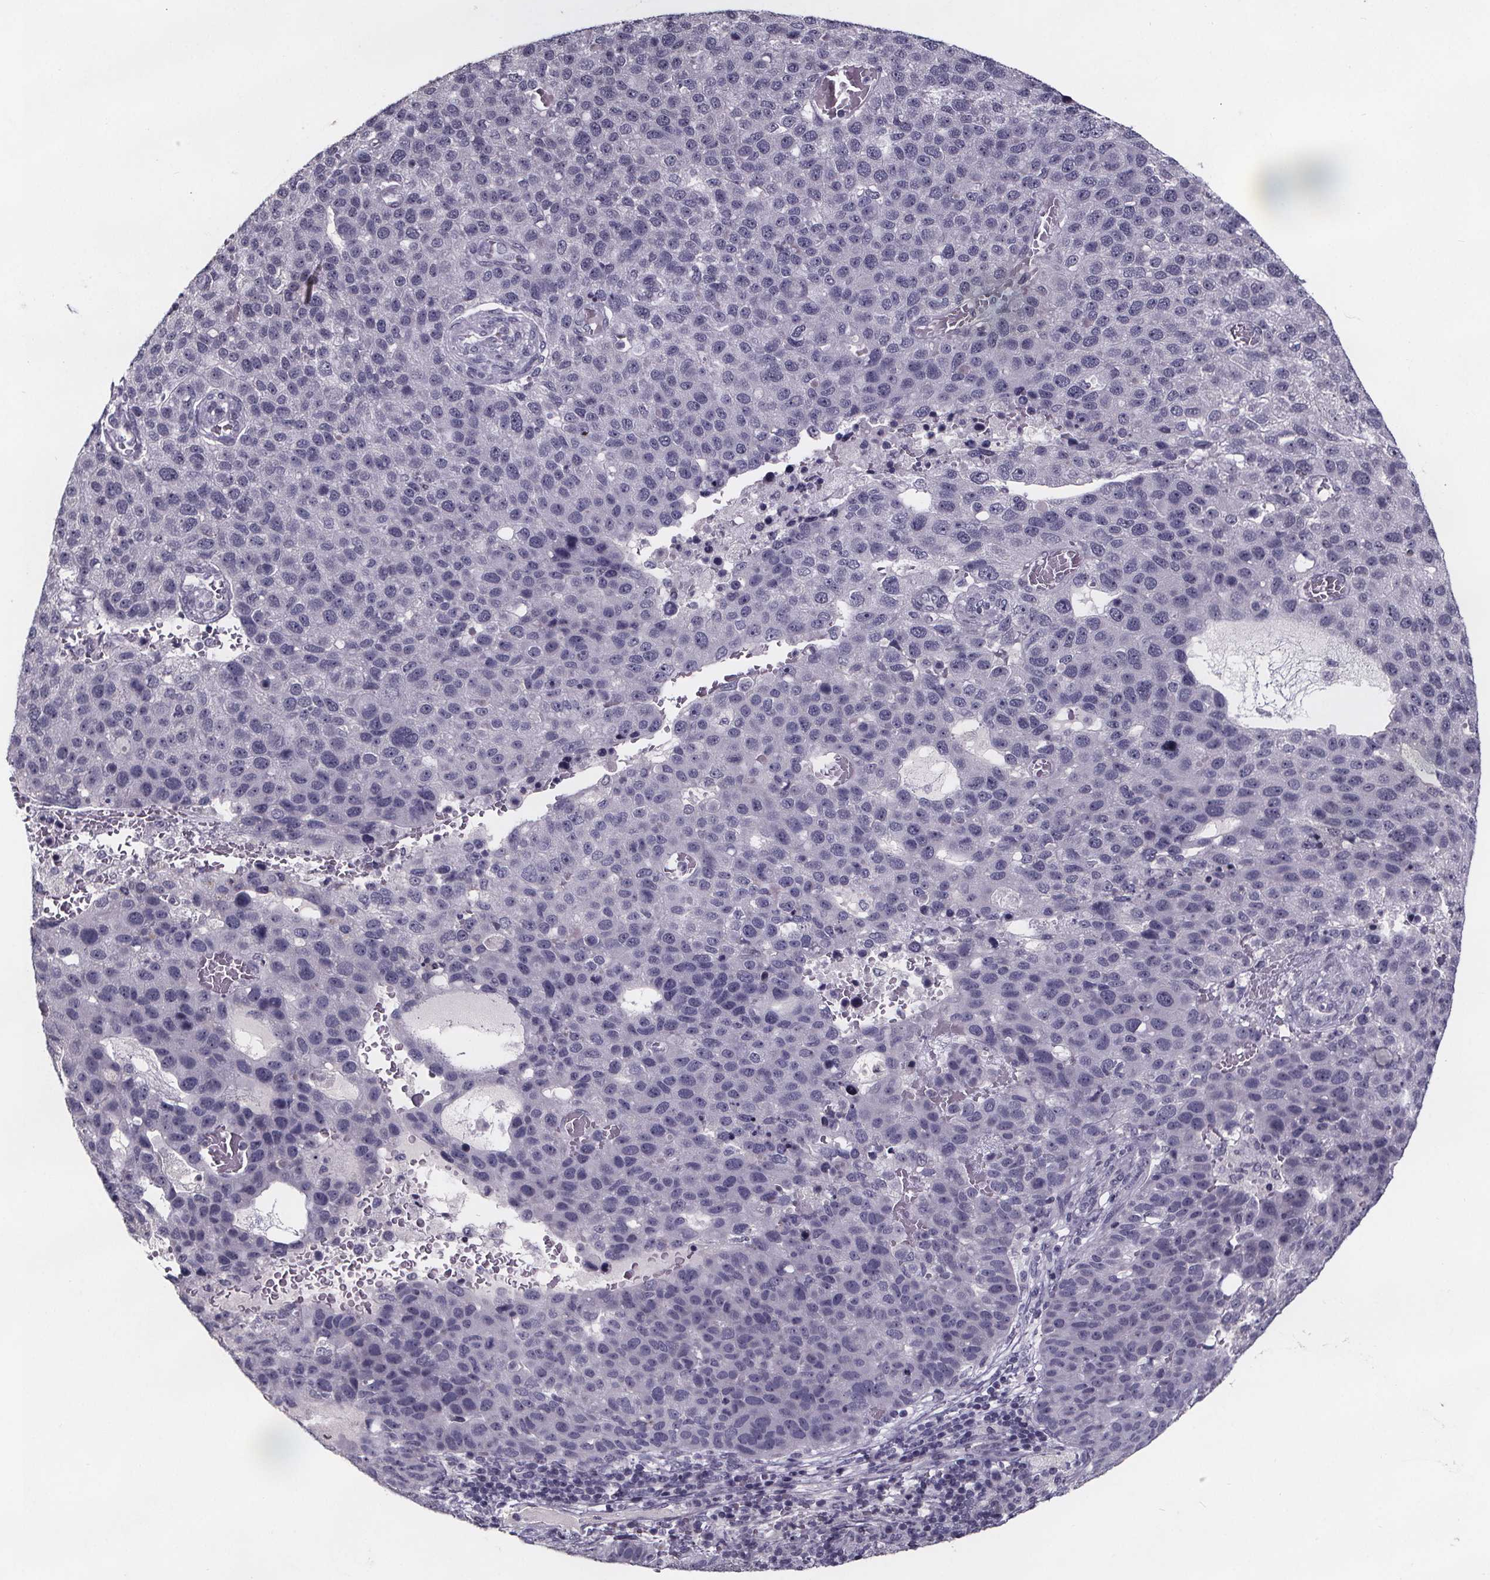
{"staining": {"intensity": "negative", "quantity": "none", "location": "none"}, "tissue": "pancreatic cancer", "cell_type": "Tumor cells", "image_type": "cancer", "snomed": [{"axis": "morphology", "description": "Adenocarcinoma, NOS"}, {"axis": "topography", "description": "Pancreas"}], "caption": "High magnification brightfield microscopy of pancreatic cancer (adenocarcinoma) stained with DAB (brown) and counterstained with hematoxylin (blue): tumor cells show no significant positivity. (DAB IHC, high magnification).", "gene": "AR", "patient": {"sex": "female", "age": 61}}